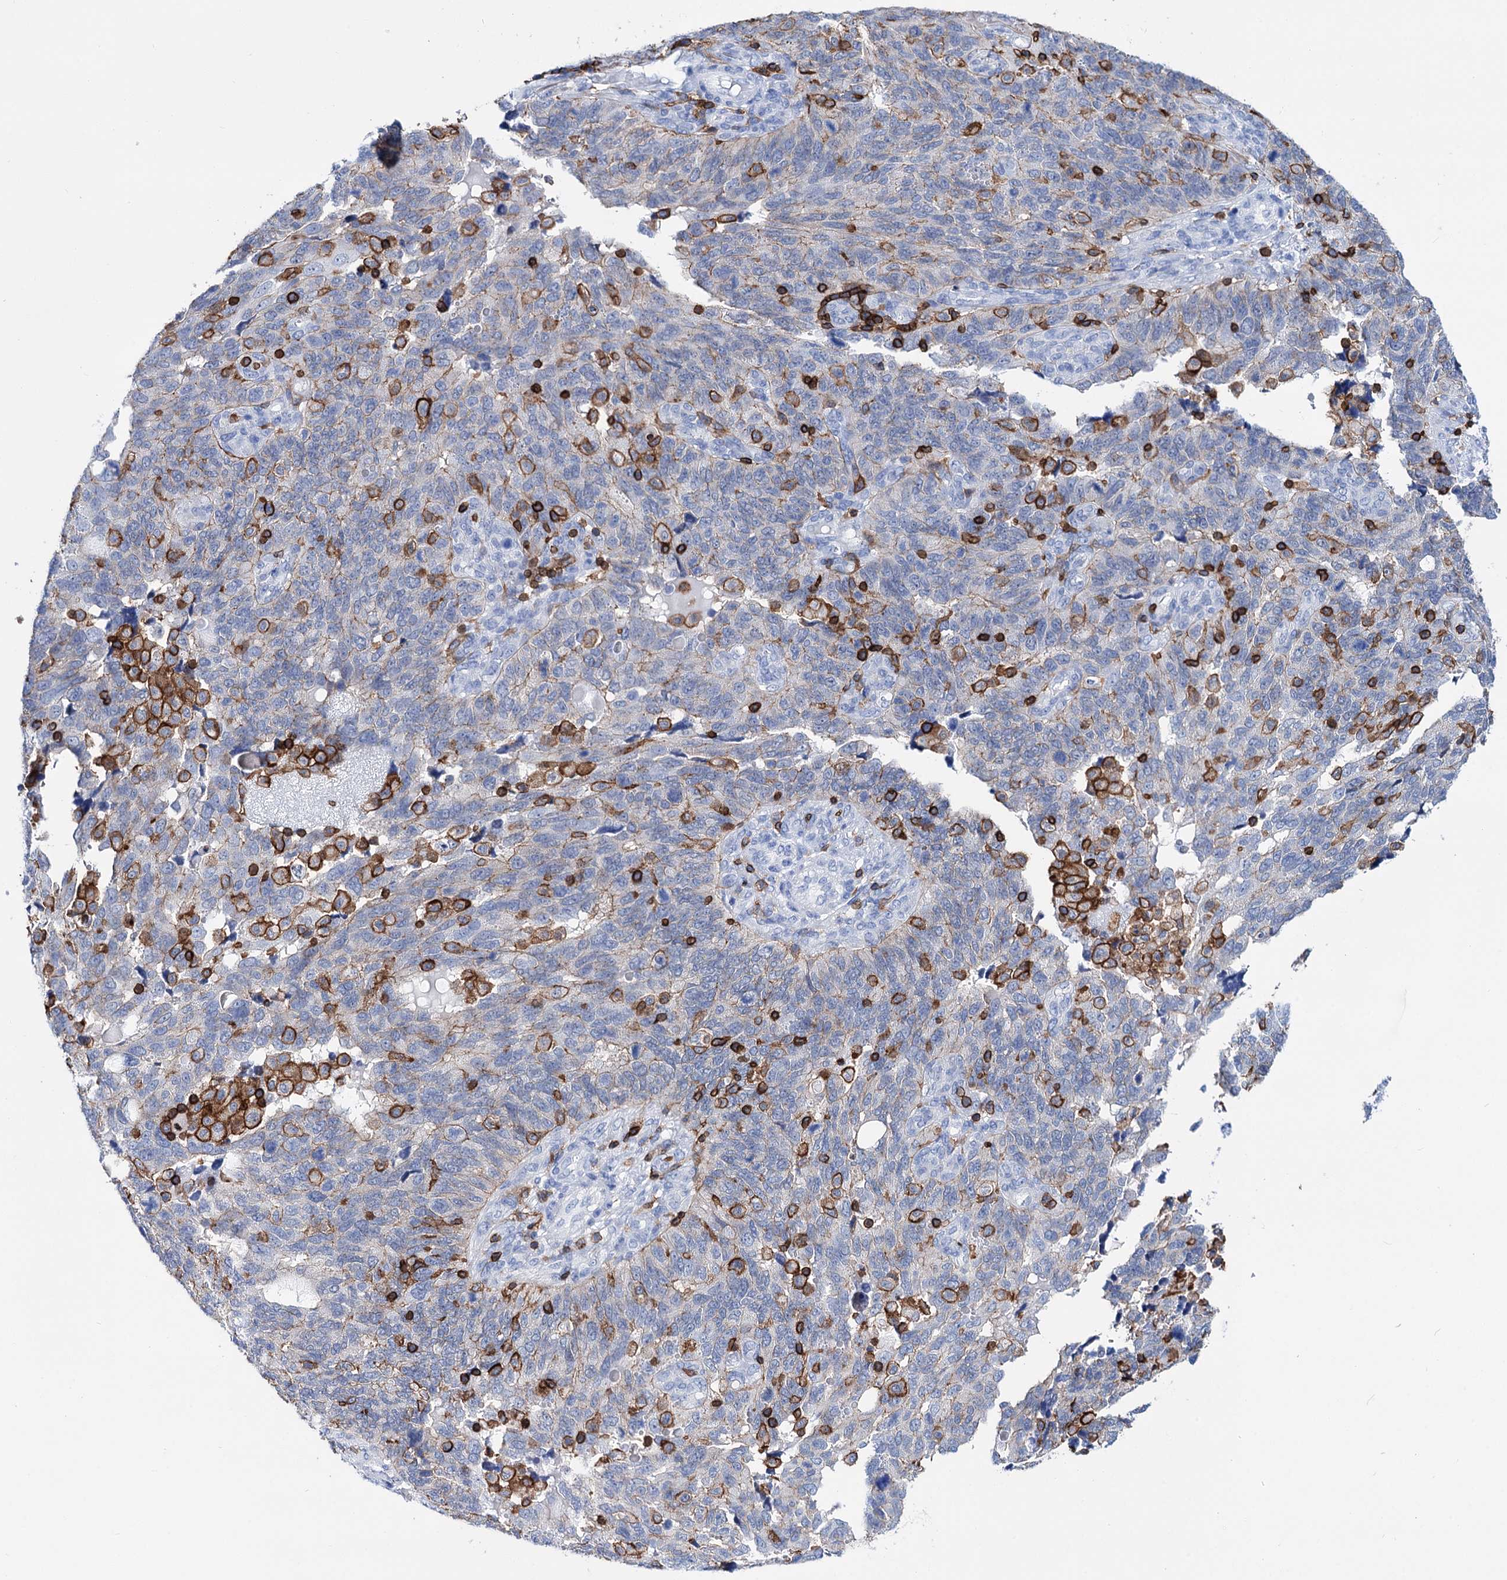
{"staining": {"intensity": "moderate", "quantity": "<25%", "location": "cytoplasmic/membranous"}, "tissue": "endometrial cancer", "cell_type": "Tumor cells", "image_type": "cancer", "snomed": [{"axis": "morphology", "description": "Adenocarcinoma, NOS"}, {"axis": "topography", "description": "Endometrium"}], "caption": "Immunohistochemical staining of endometrial cancer (adenocarcinoma) demonstrates moderate cytoplasmic/membranous protein positivity in approximately <25% of tumor cells.", "gene": "DEF6", "patient": {"sex": "female", "age": 66}}